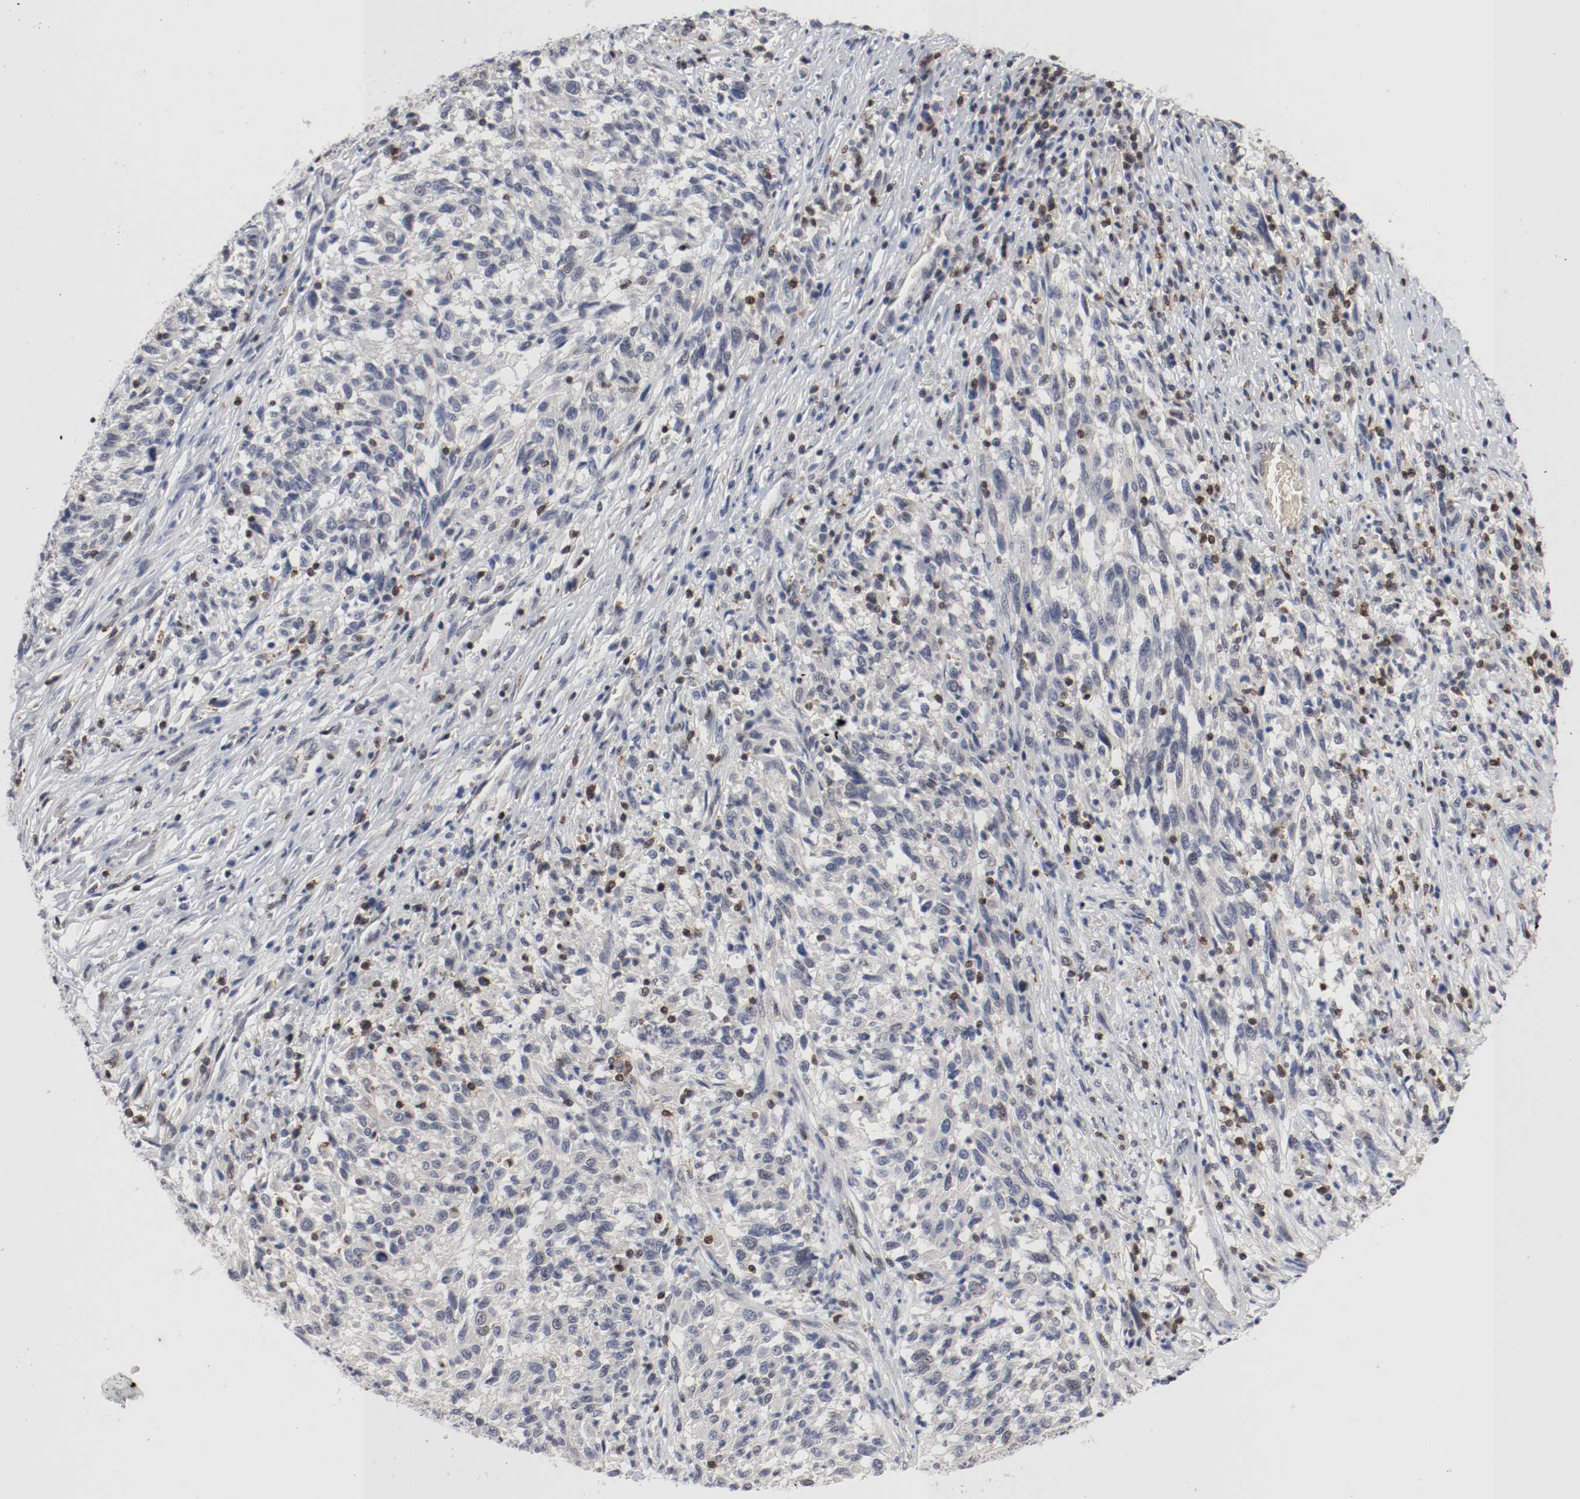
{"staining": {"intensity": "negative", "quantity": "none", "location": "none"}, "tissue": "melanoma", "cell_type": "Tumor cells", "image_type": "cancer", "snomed": [{"axis": "morphology", "description": "Malignant melanoma, Metastatic site"}, {"axis": "topography", "description": "Lymph node"}], "caption": "Malignant melanoma (metastatic site) stained for a protein using immunohistochemistry shows no positivity tumor cells.", "gene": "JUND", "patient": {"sex": "male", "age": 61}}